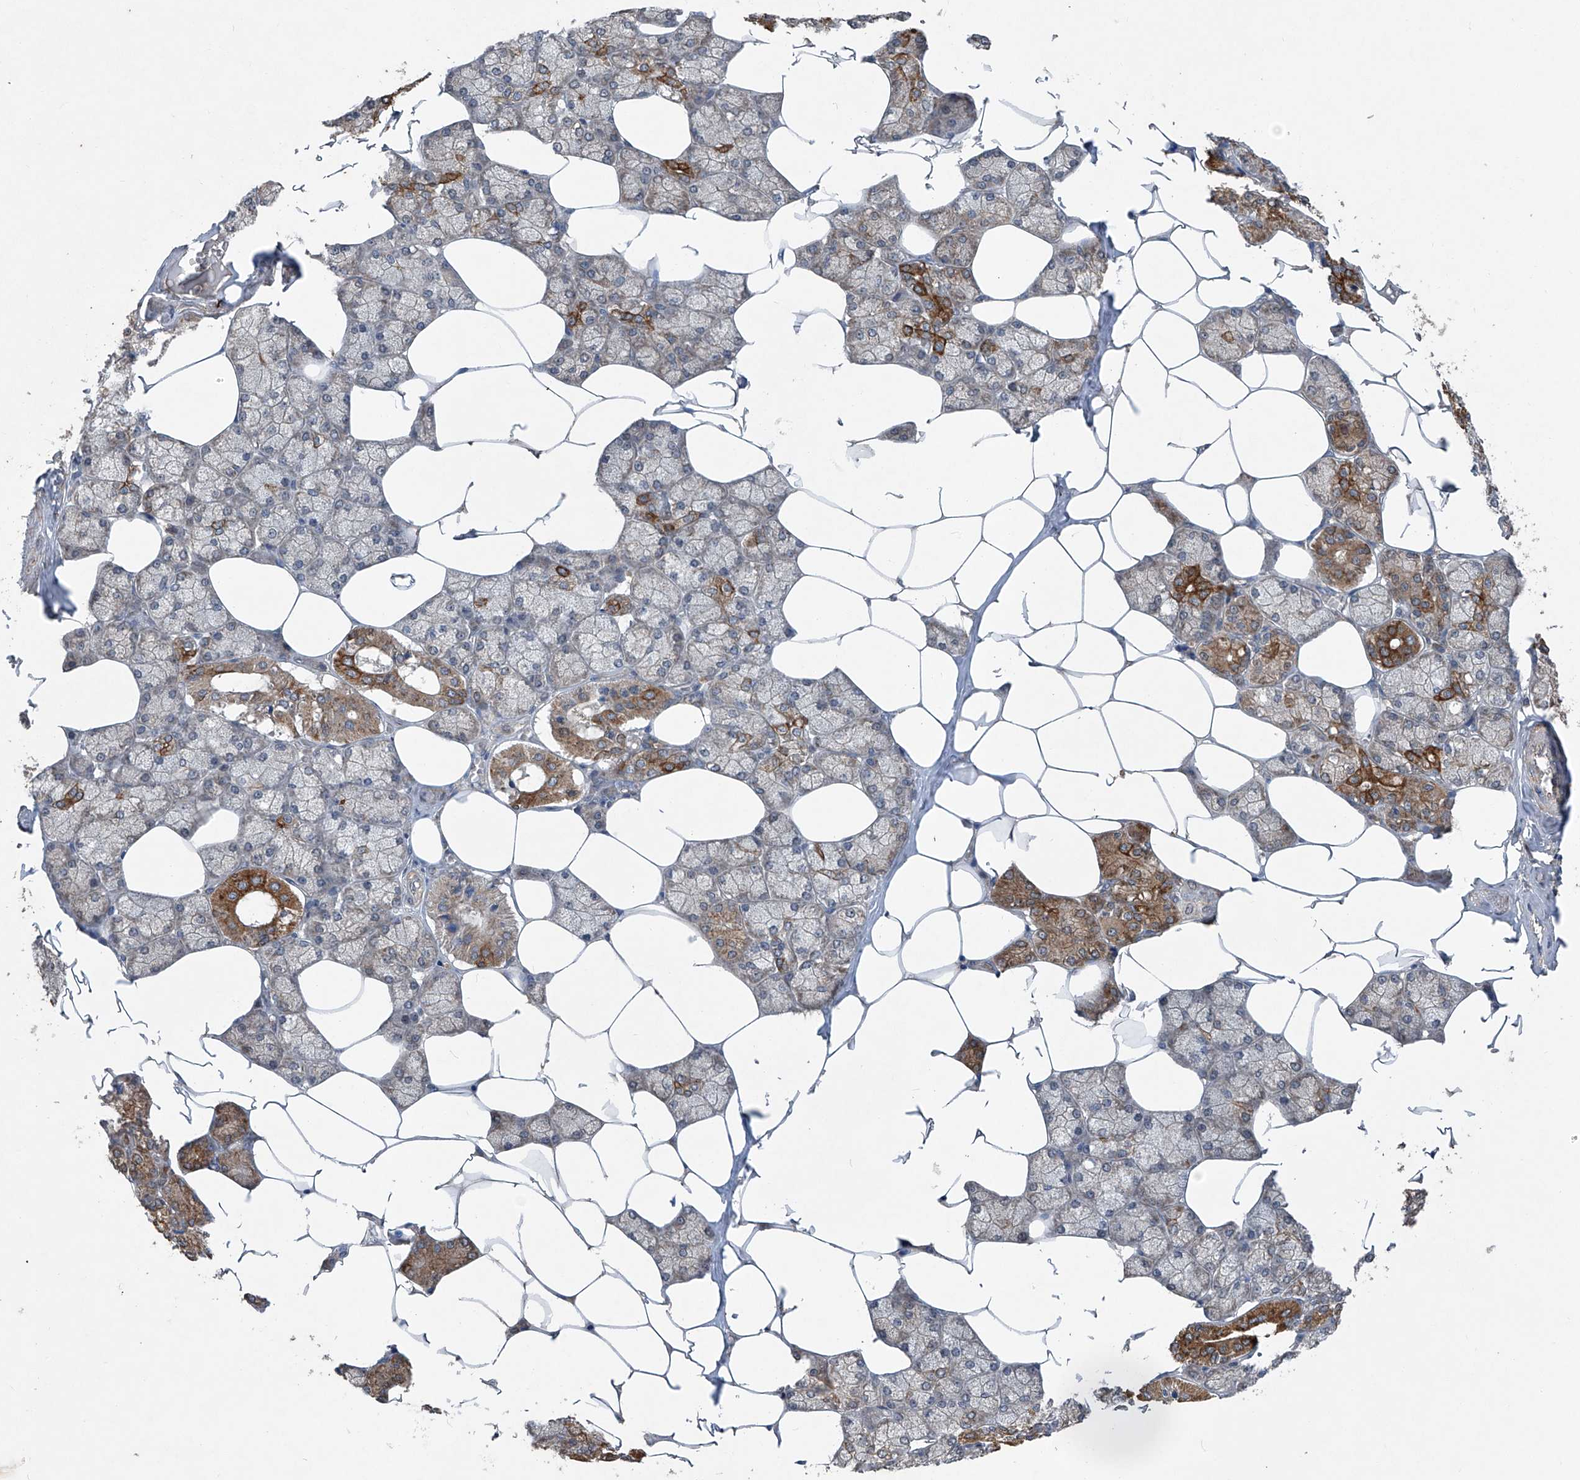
{"staining": {"intensity": "moderate", "quantity": "25%-75%", "location": "cytoplasmic/membranous"}, "tissue": "salivary gland", "cell_type": "Glandular cells", "image_type": "normal", "snomed": [{"axis": "morphology", "description": "Normal tissue, NOS"}, {"axis": "topography", "description": "Salivary gland"}], "caption": "Glandular cells display medium levels of moderate cytoplasmic/membranous positivity in approximately 25%-75% of cells in normal salivary gland.", "gene": "SUMF2", "patient": {"sex": "male", "age": 62}}